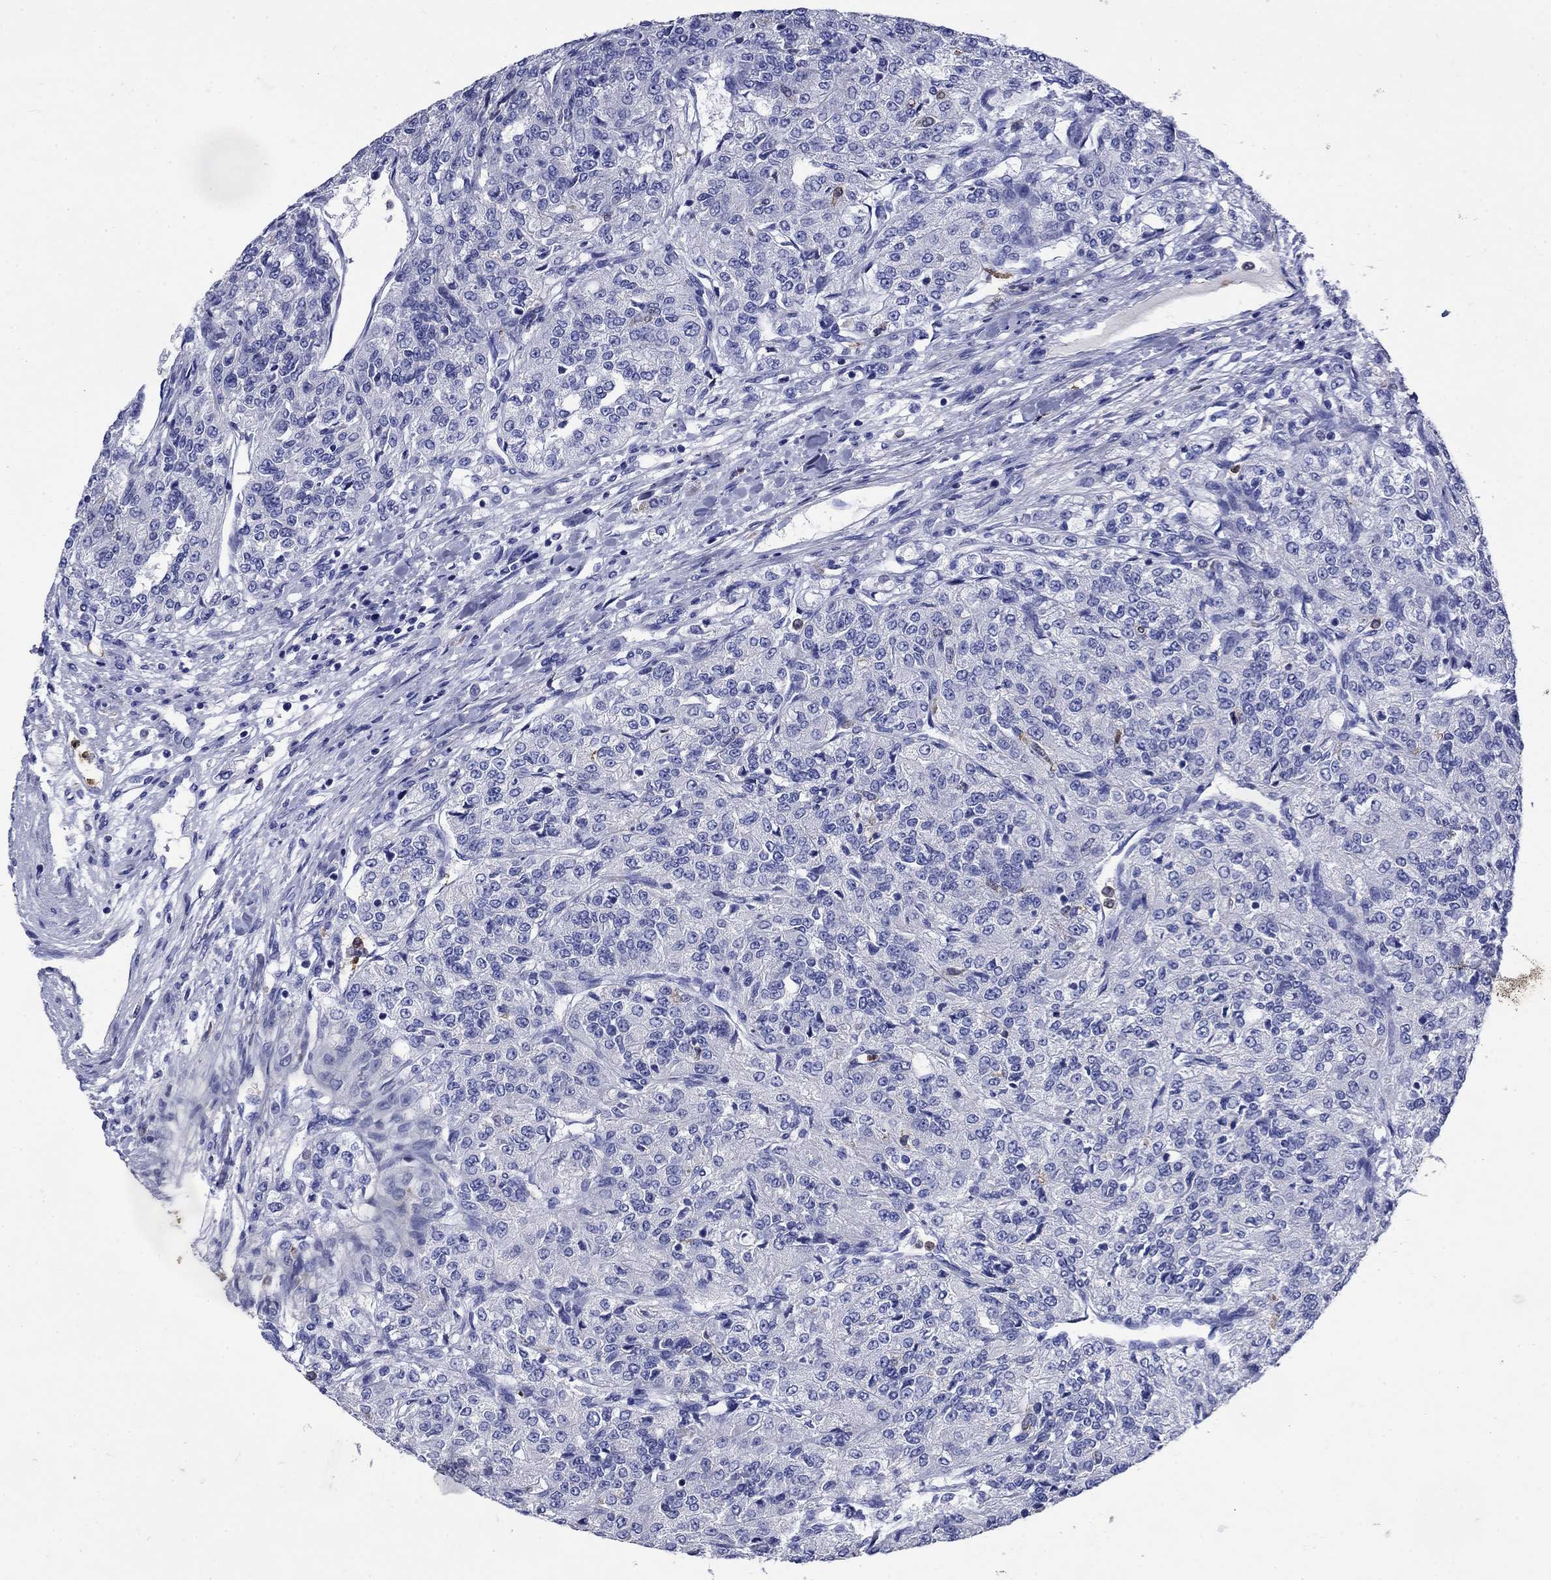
{"staining": {"intensity": "negative", "quantity": "none", "location": "none"}, "tissue": "renal cancer", "cell_type": "Tumor cells", "image_type": "cancer", "snomed": [{"axis": "morphology", "description": "Adenocarcinoma, NOS"}, {"axis": "topography", "description": "Kidney"}], "caption": "Human renal adenocarcinoma stained for a protein using IHC demonstrates no positivity in tumor cells.", "gene": "TFR2", "patient": {"sex": "female", "age": 63}}